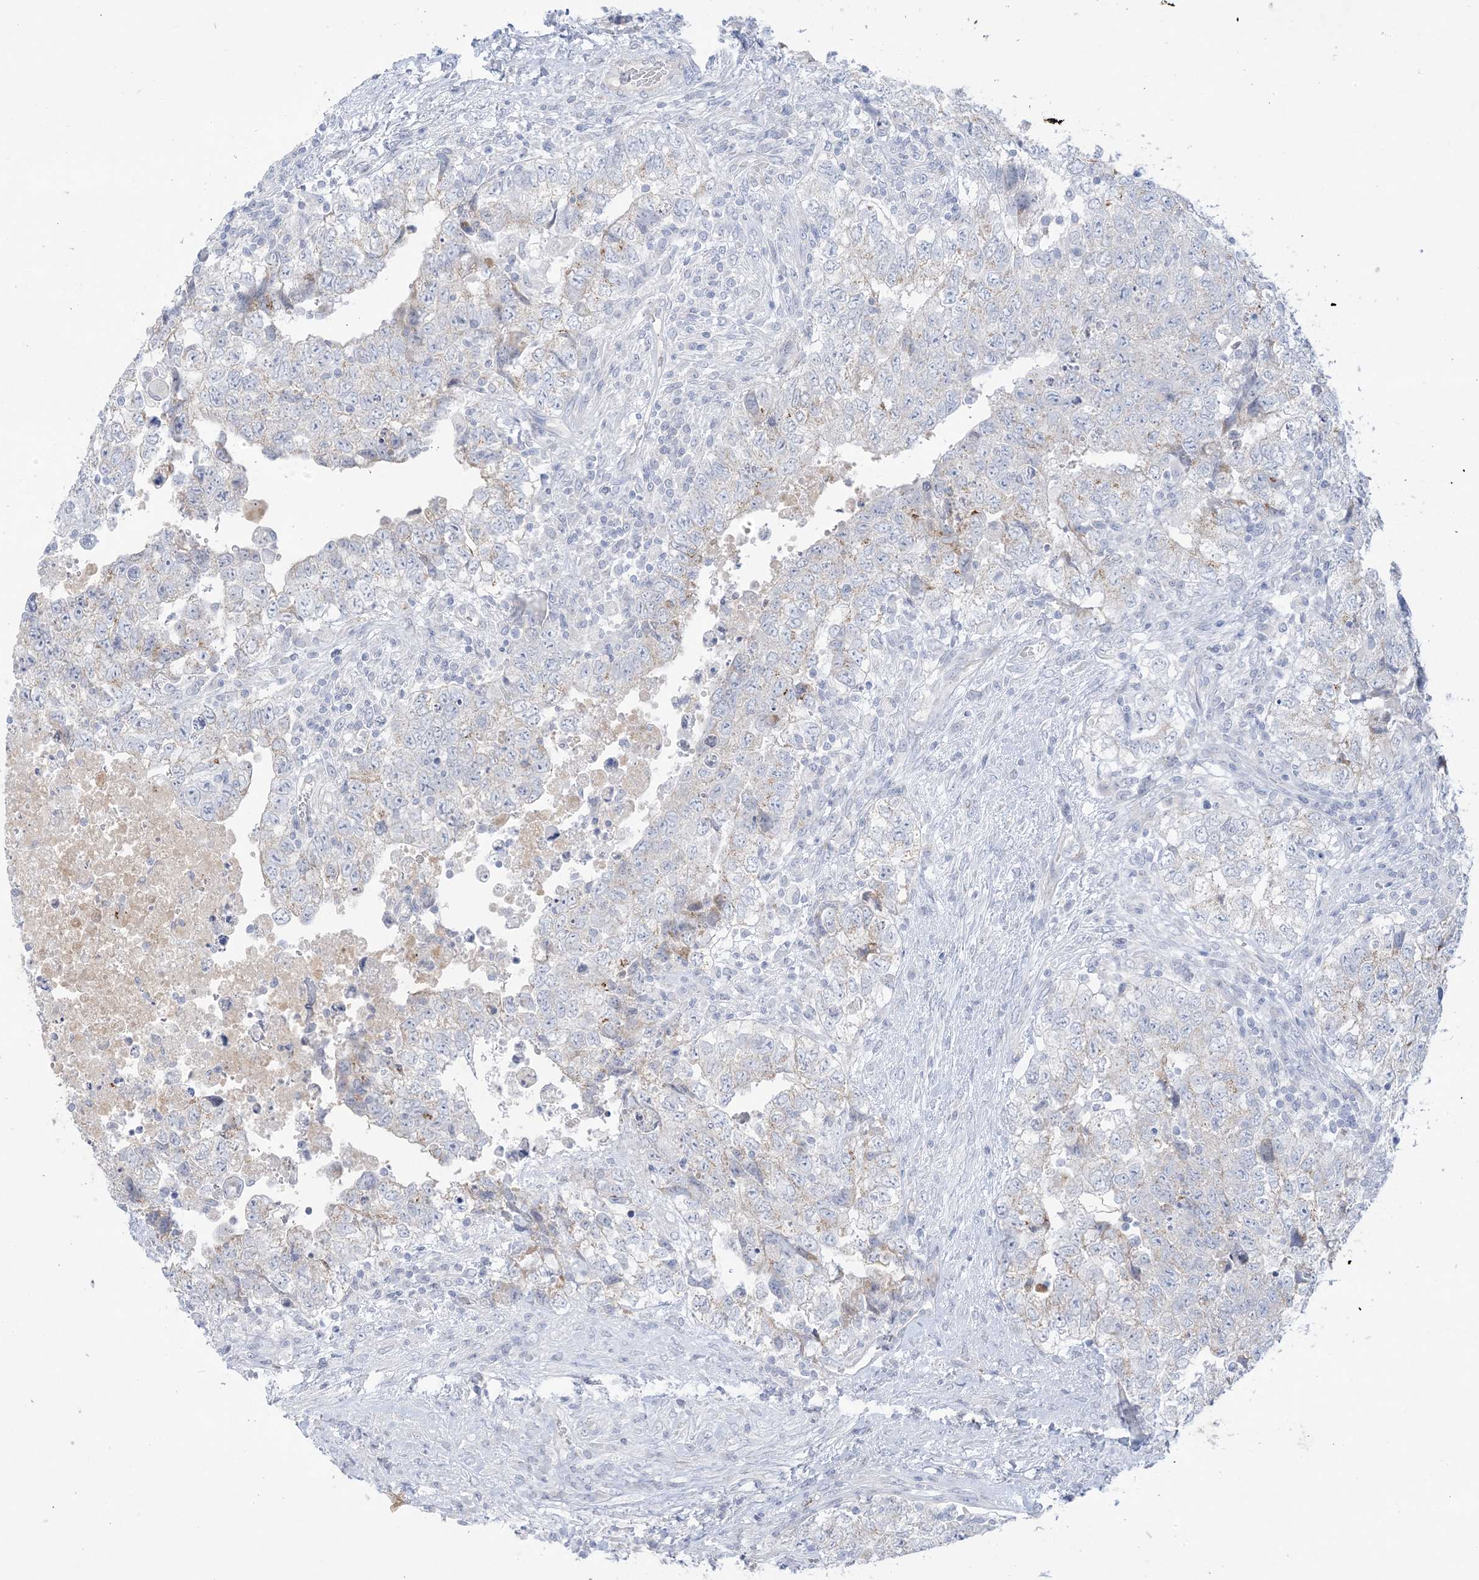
{"staining": {"intensity": "negative", "quantity": "none", "location": "none"}, "tissue": "testis cancer", "cell_type": "Tumor cells", "image_type": "cancer", "snomed": [{"axis": "morphology", "description": "Carcinoma, Embryonal, NOS"}, {"axis": "topography", "description": "Testis"}], "caption": "An image of testis cancer stained for a protein exhibits no brown staining in tumor cells.", "gene": "B3GNT7", "patient": {"sex": "male", "age": 37}}